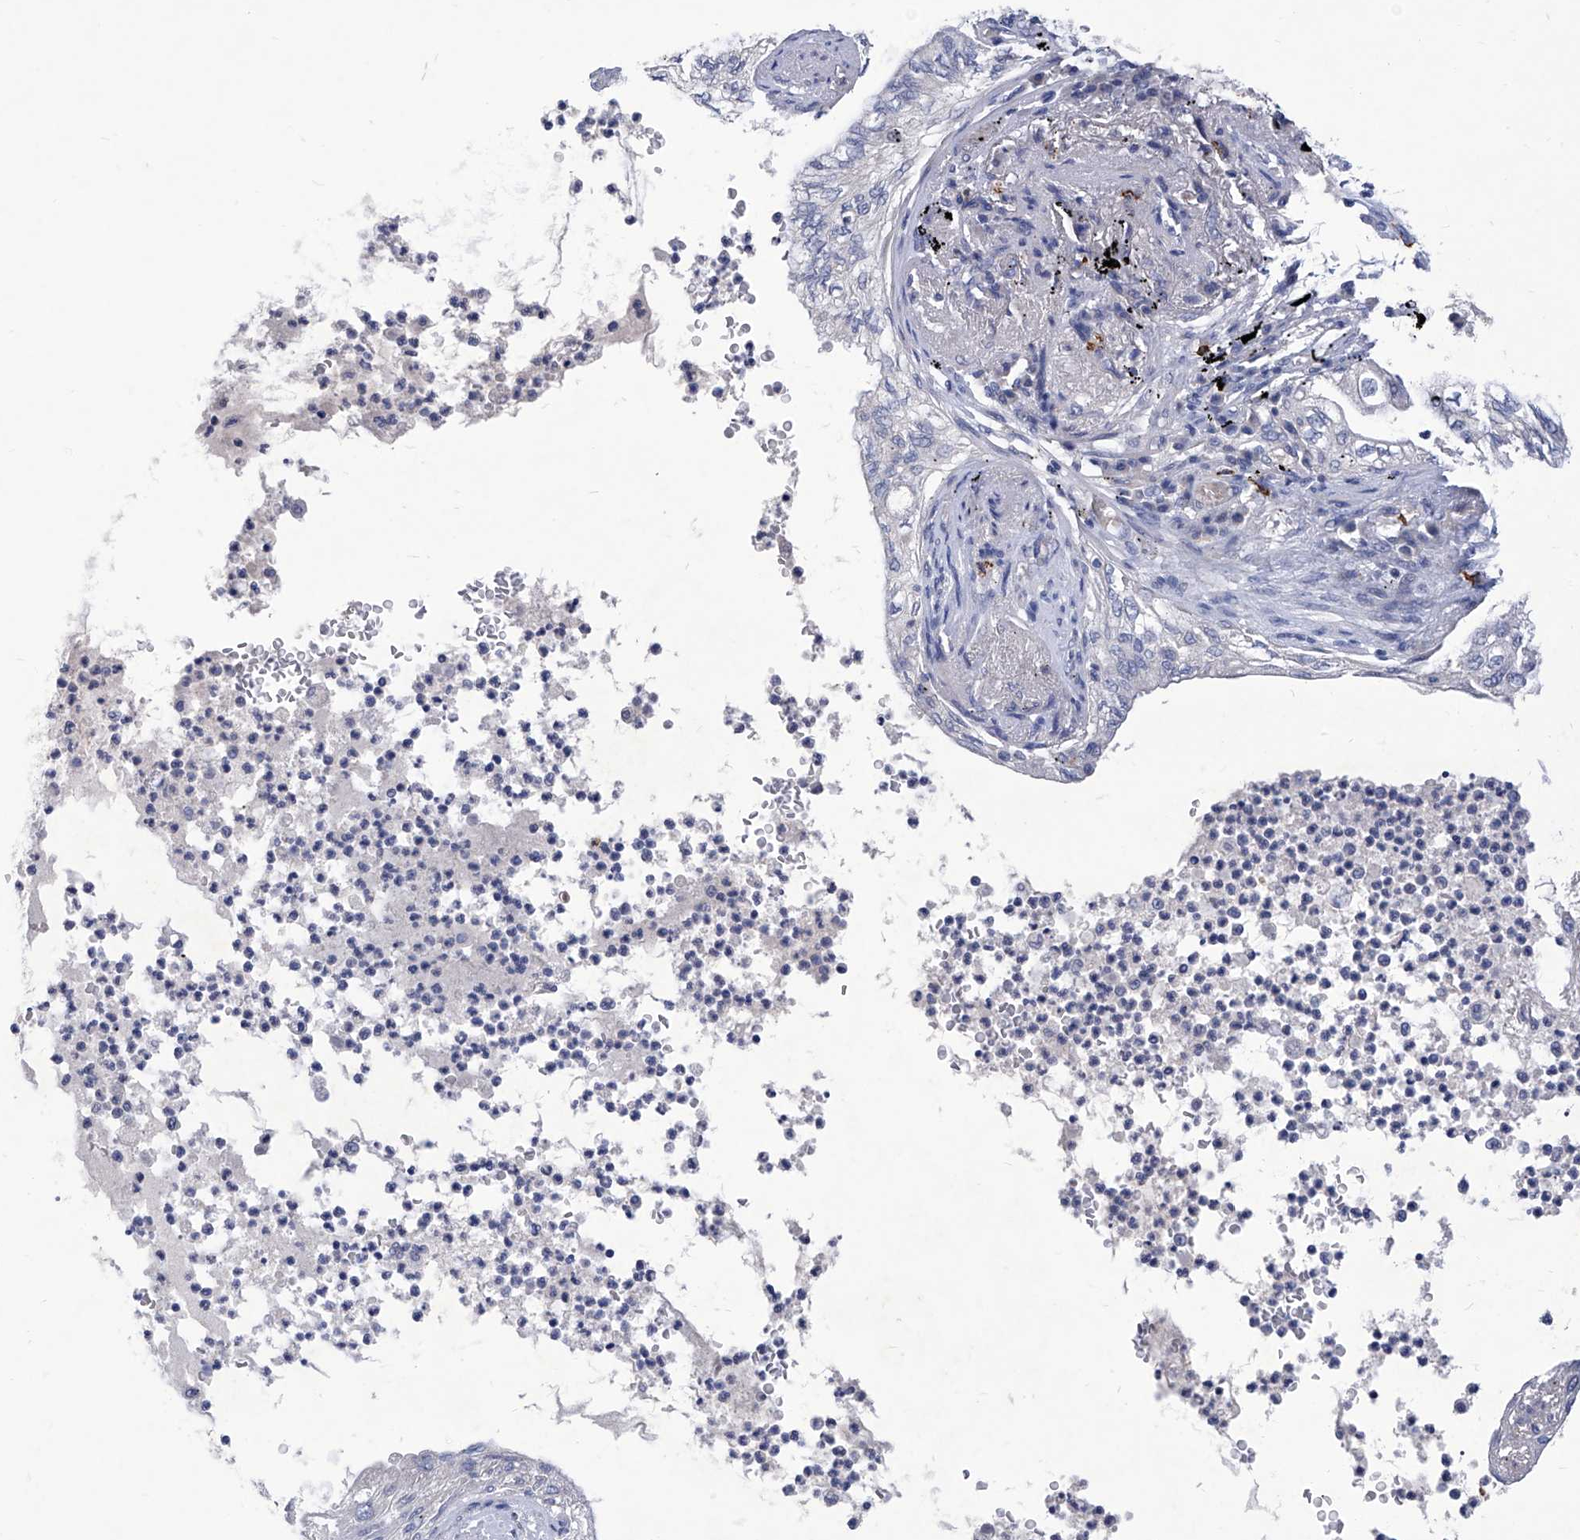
{"staining": {"intensity": "negative", "quantity": "none", "location": "none"}, "tissue": "lung cancer", "cell_type": "Tumor cells", "image_type": "cancer", "snomed": [{"axis": "morphology", "description": "Normal tissue, NOS"}, {"axis": "morphology", "description": "Adenocarcinoma, NOS"}, {"axis": "topography", "description": "Bronchus"}, {"axis": "topography", "description": "Lung"}], "caption": "Immunohistochemistry micrograph of neoplastic tissue: human lung cancer stained with DAB reveals no significant protein staining in tumor cells.", "gene": "IFNL2", "patient": {"sex": "female", "age": 70}}